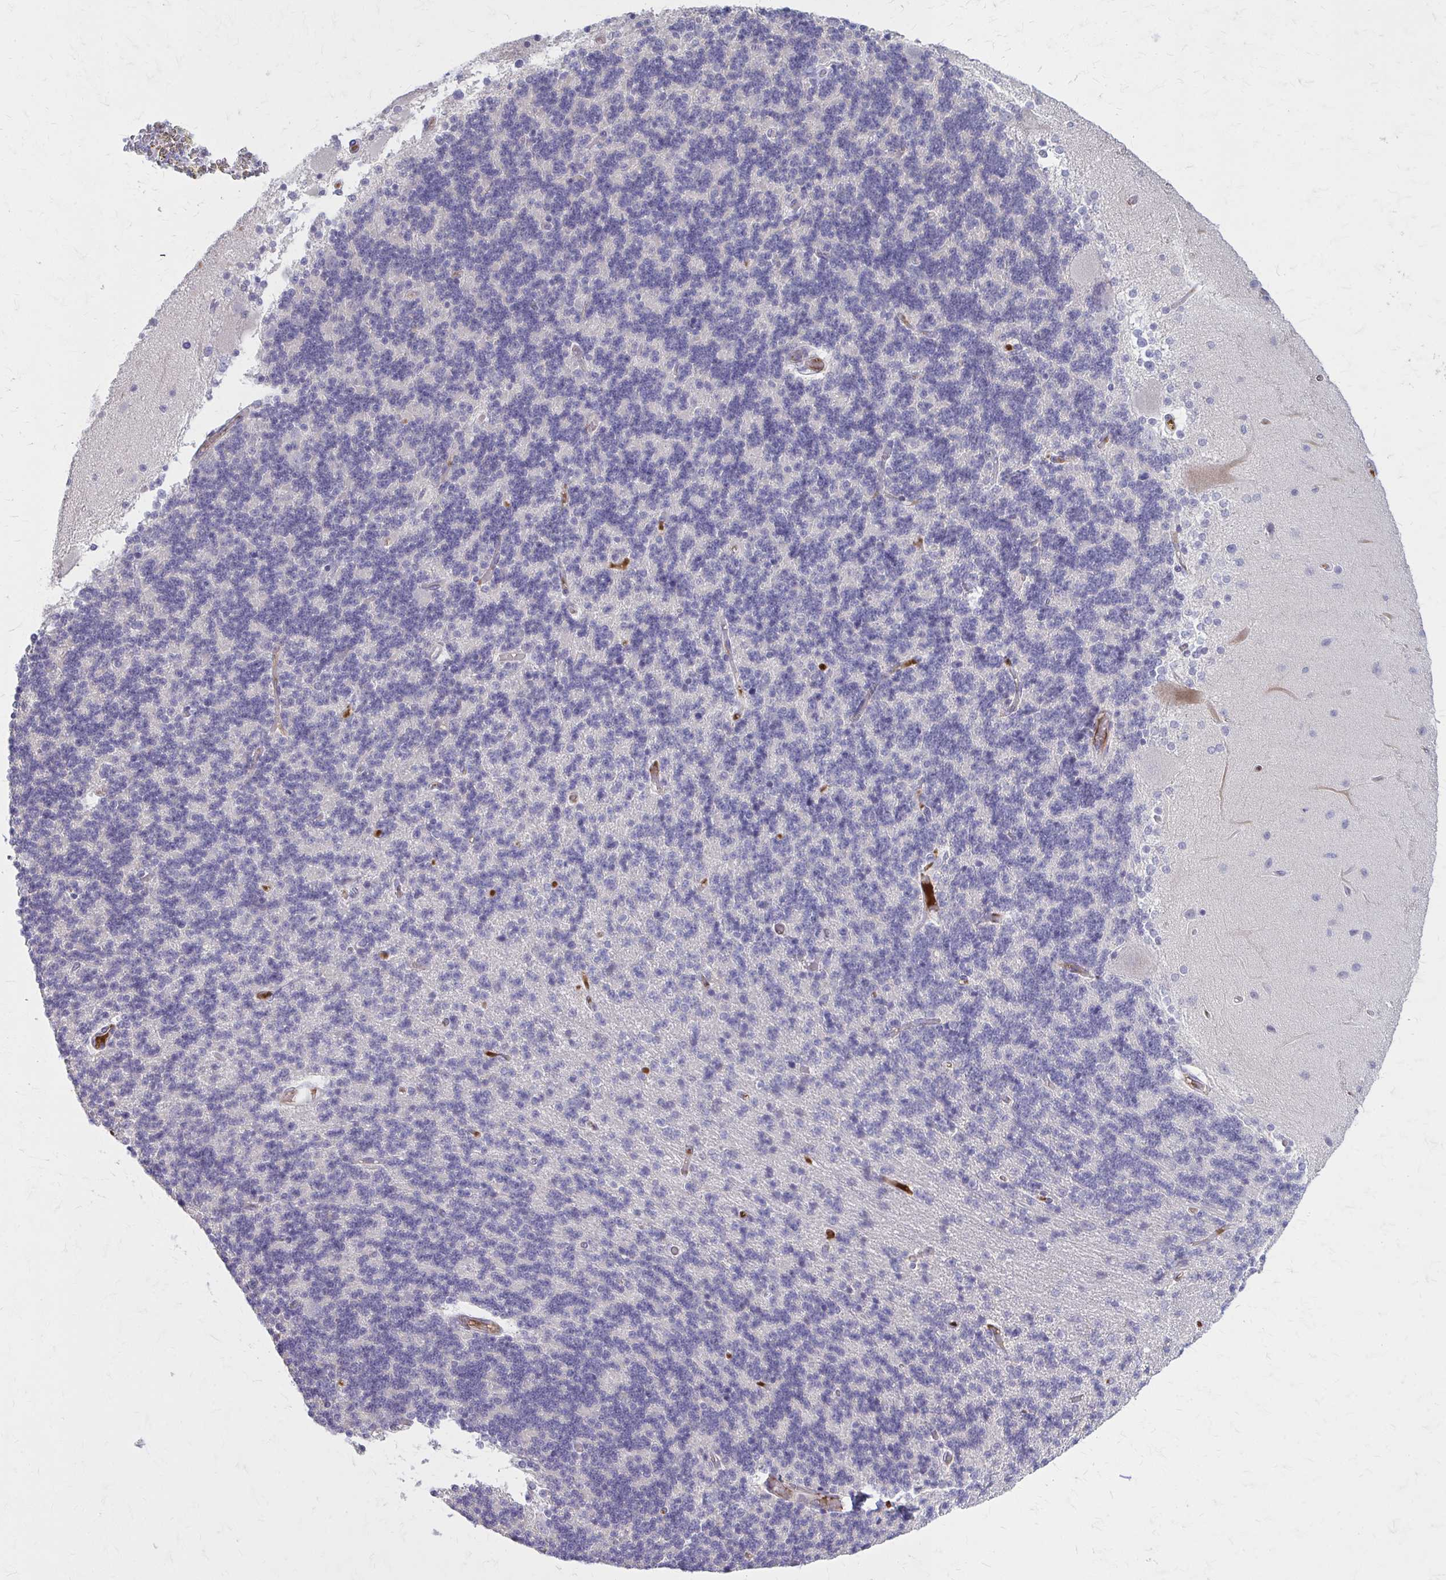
{"staining": {"intensity": "negative", "quantity": "none", "location": "none"}, "tissue": "cerebellum", "cell_type": "Cells in granular layer", "image_type": "normal", "snomed": [{"axis": "morphology", "description": "Normal tissue, NOS"}, {"axis": "topography", "description": "Cerebellum"}], "caption": "A high-resolution image shows immunohistochemistry staining of unremarkable cerebellum, which demonstrates no significant positivity in cells in granular layer.", "gene": "SERPIND1", "patient": {"sex": "female", "age": 54}}